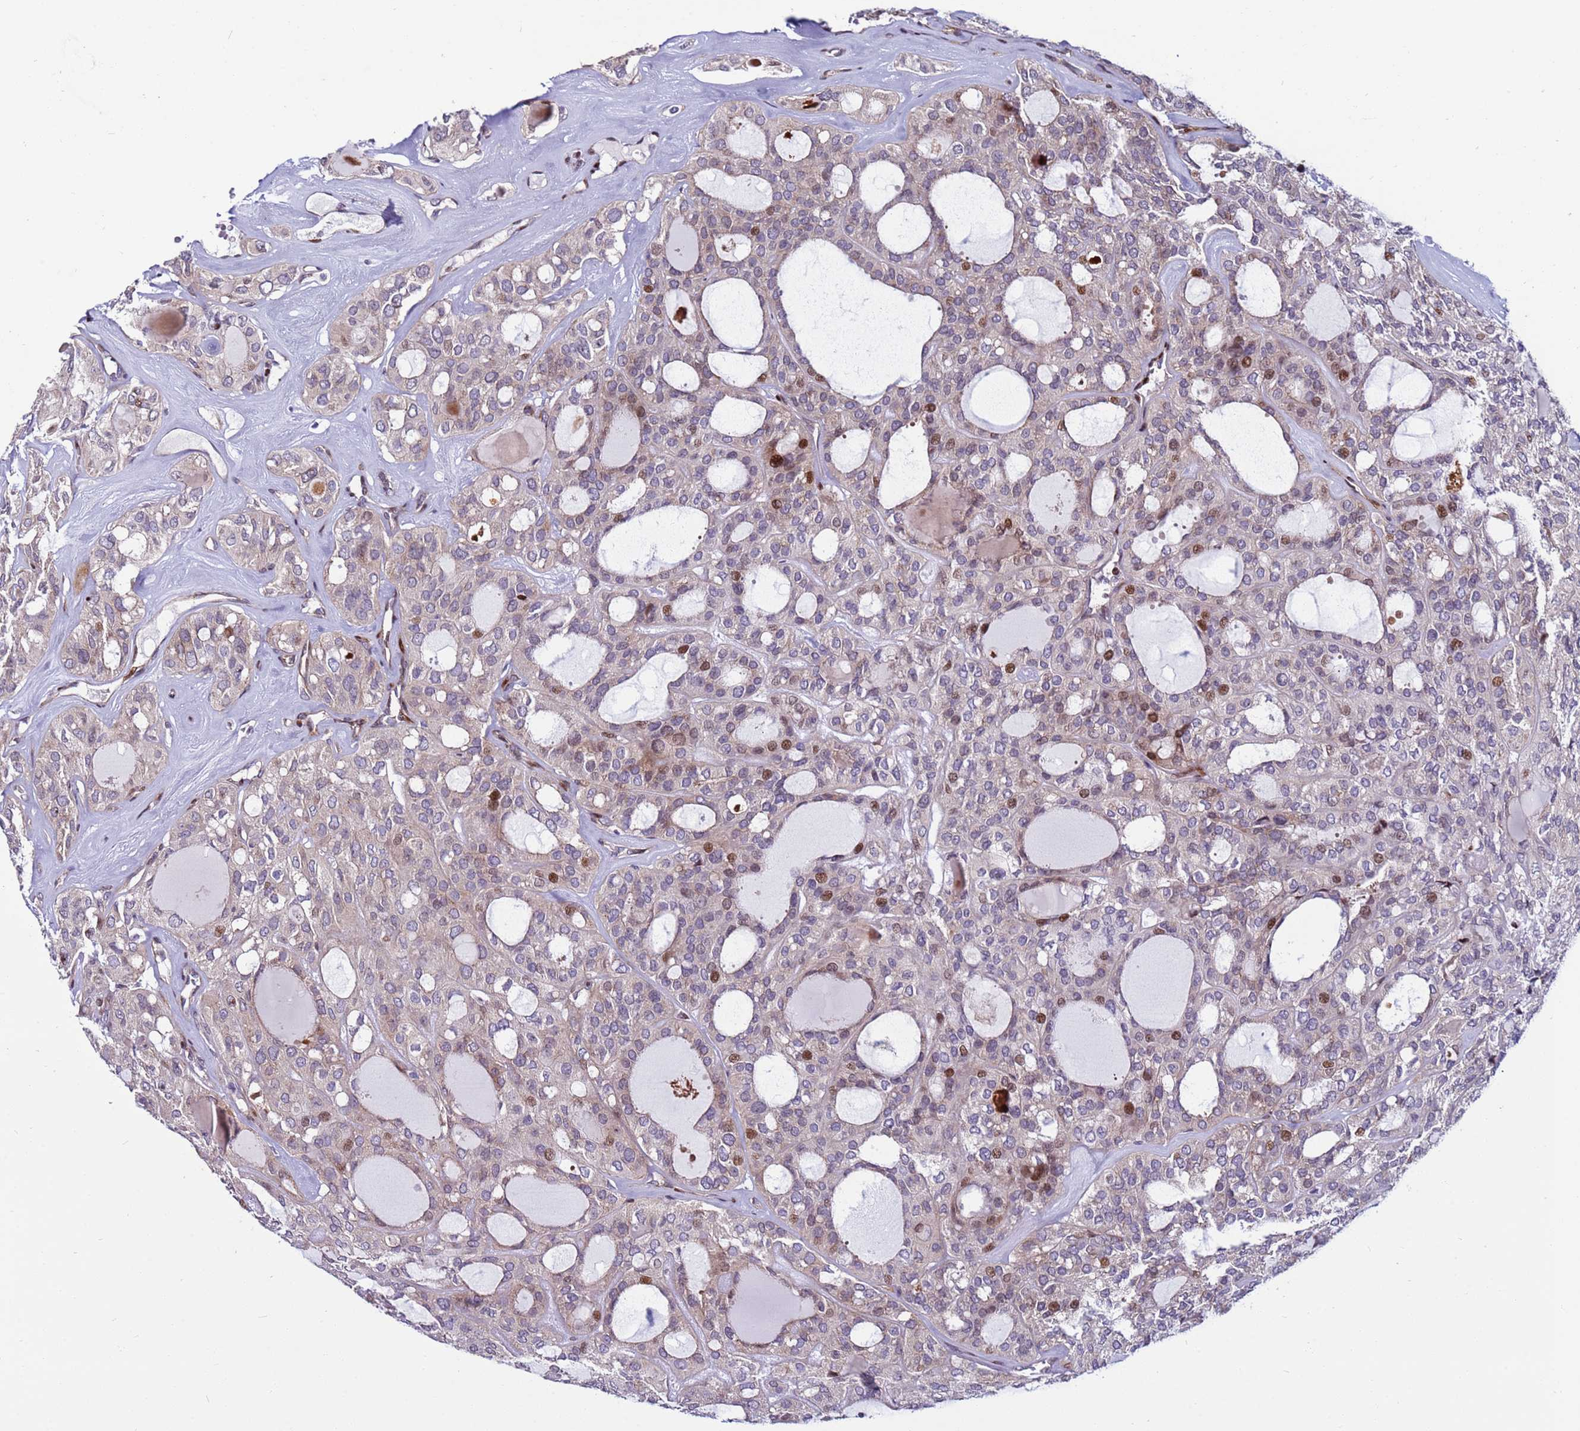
{"staining": {"intensity": "moderate", "quantity": "<25%", "location": "cytoplasmic/membranous,nuclear"}, "tissue": "thyroid cancer", "cell_type": "Tumor cells", "image_type": "cancer", "snomed": [{"axis": "morphology", "description": "Follicular adenoma carcinoma, NOS"}, {"axis": "topography", "description": "Thyroid gland"}], "caption": "The immunohistochemical stain labels moderate cytoplasmic/membranous and nuclear expression in tumor cells of thyroid follicular adenoma carcinoma tissue.", "gene": "WBP11", "patient": {"sex": "male", "age": 75}}